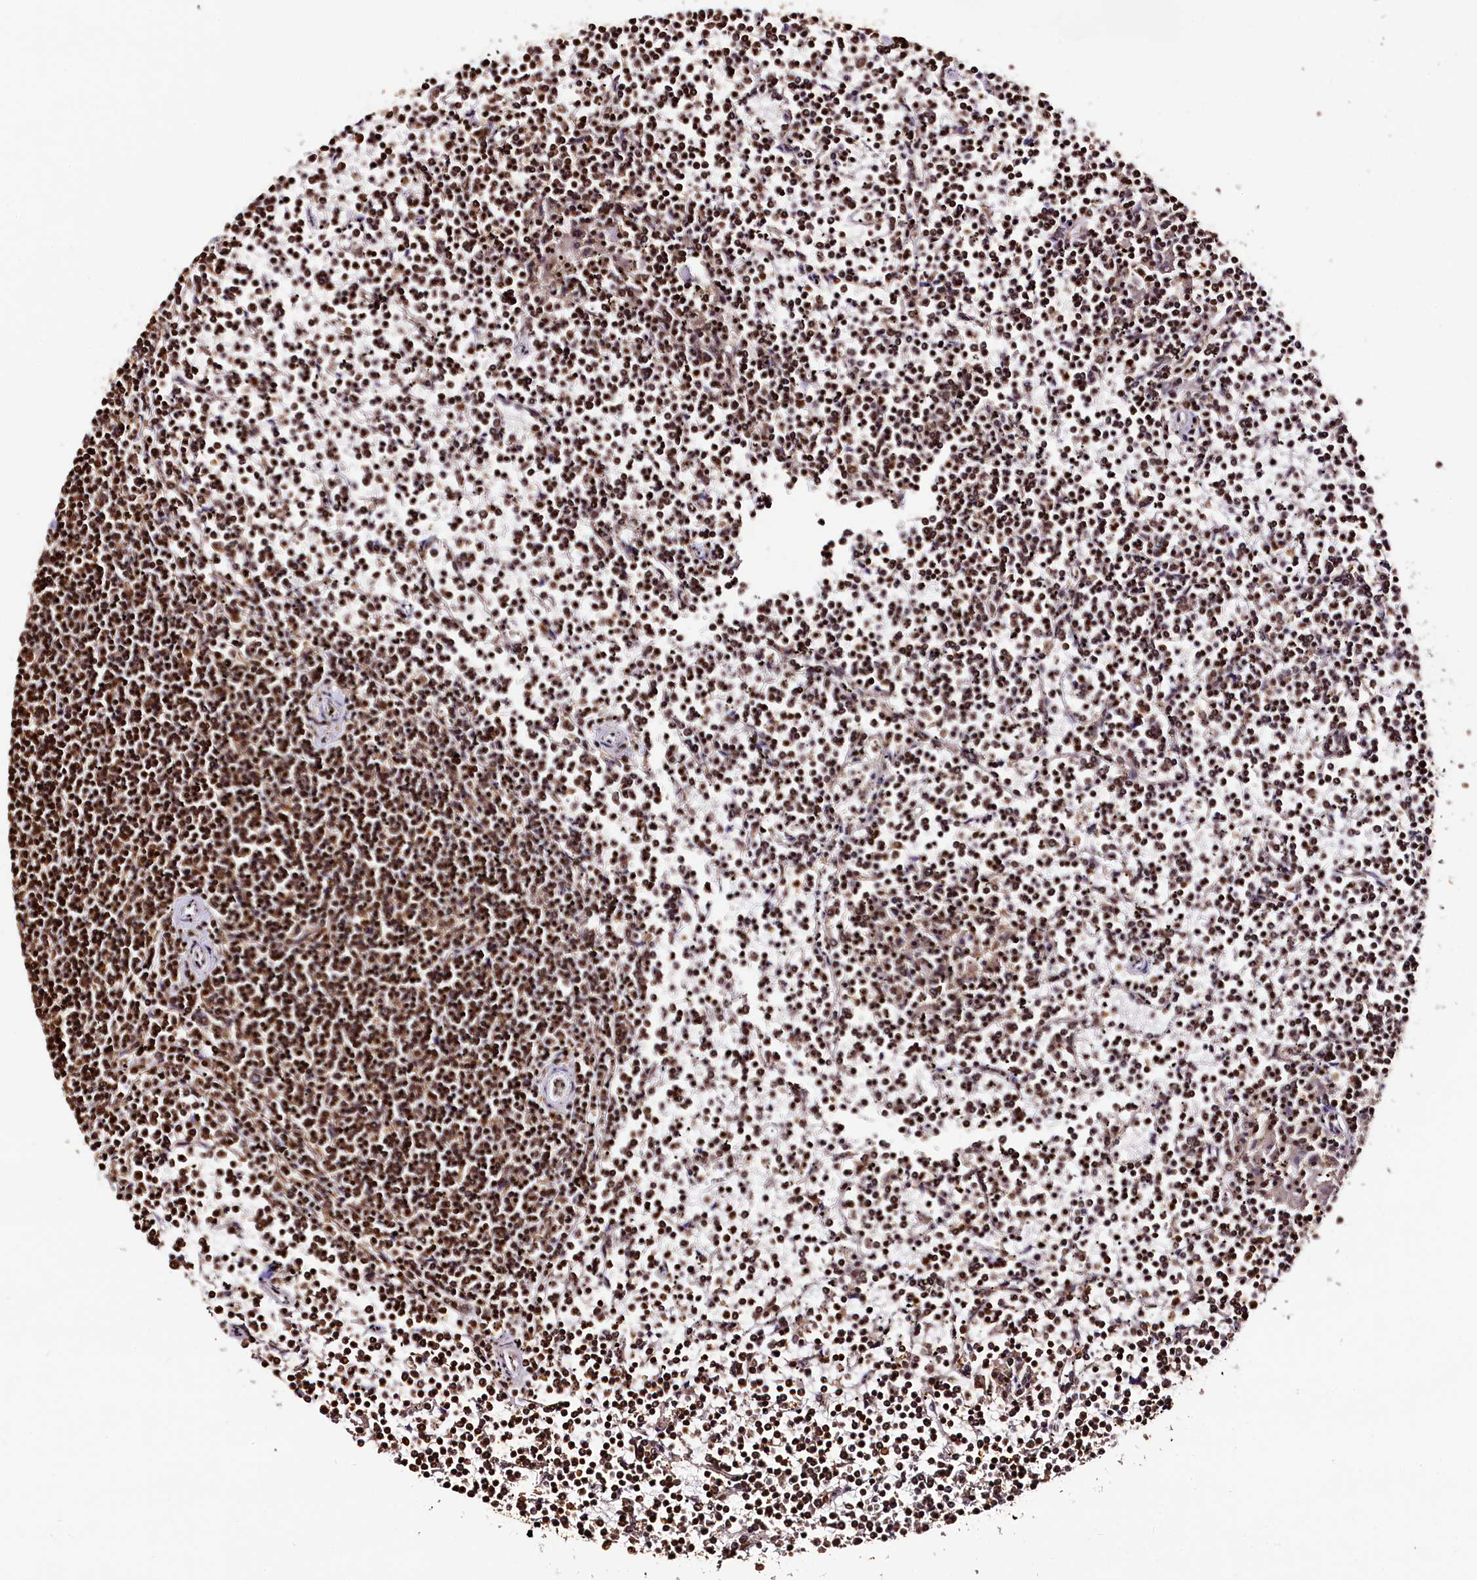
{"staining": {"intensity": "strong", "quantity": ">75%", "location": "nuclear"}, "tissue": "lymphoma", "cell_type": "Tumor cells", "image_type": "cancer", "snomed": [{"axis": "morphology", "description": "Malignant lymphoma, non-Hodgkin's type, Low grade"}, {"axis": "topography", "description": "Spleen"}], "caption": "The histopathology image reveals immunohistochemical staining of low-grade malignant lymphoma, non-Hodgkin's type. There is strong nuclear staining is seen in about >75% of tumor cells. (brown staining indicates protein expression, while blue staining denotes nuclei).", "gene": "SNRPD2", "patient": {"sex": "female", "age": 19}}